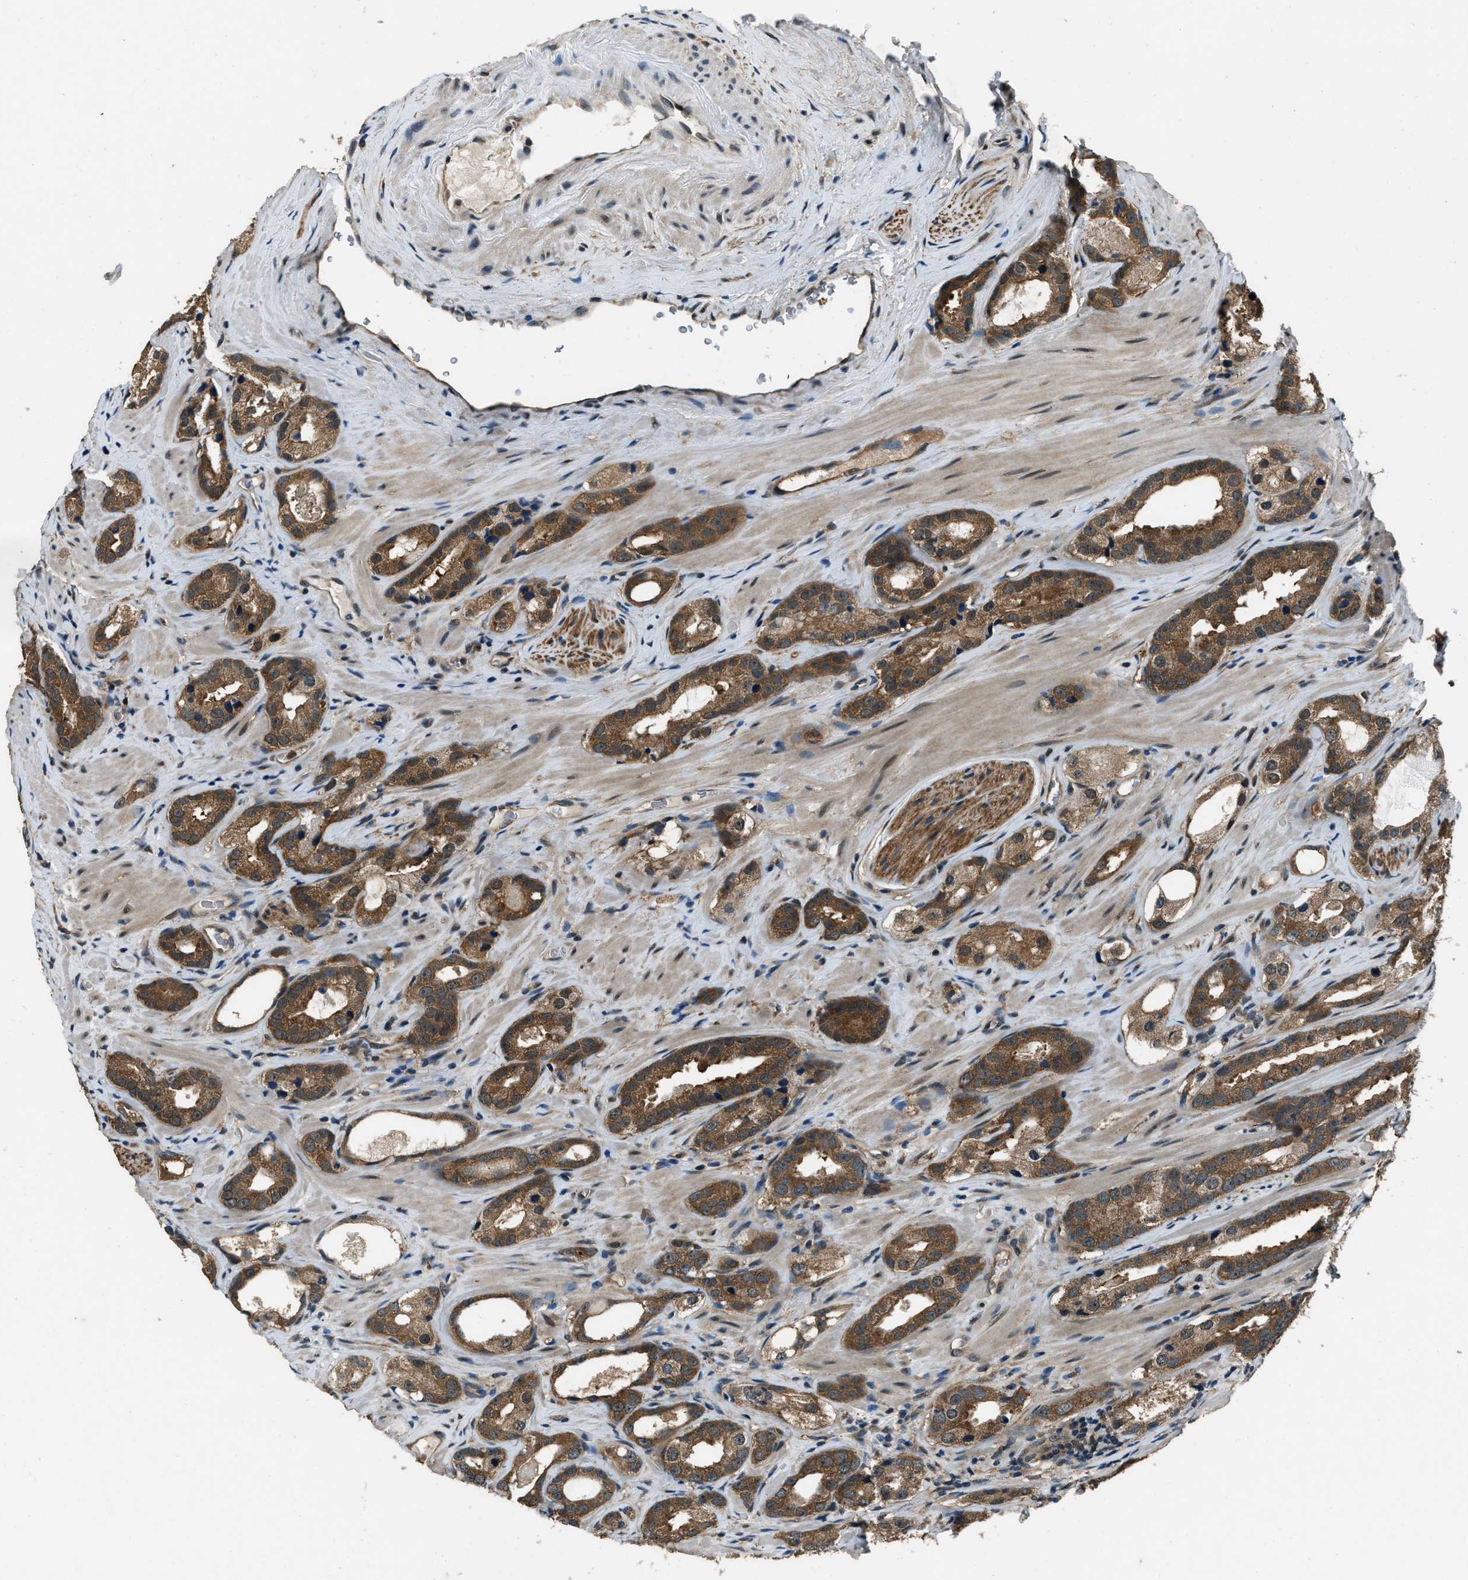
{"staining": {"intensity": "moderate", "quantity": ">75%", "location": "cytoplasmic/membranous"}, "tissue": "prostate cancer", "cell_type": "Tumor cells", "image_type": "cancer", "snomed": [{"axis": "morphology", "description": "Adenocarcinoma, High grade"}, {"axis": "topography", "description": "Prostate"}], "caption": "A brown stain labels moderate cytoplasmic/membranous expression of a protein in human adenocarcinoma (high-grade) (prostate) tumor cells. Nuclei are stained in blue.", "gene": "NUDCD3", "patient": {"sex": "male", "age": 63}}